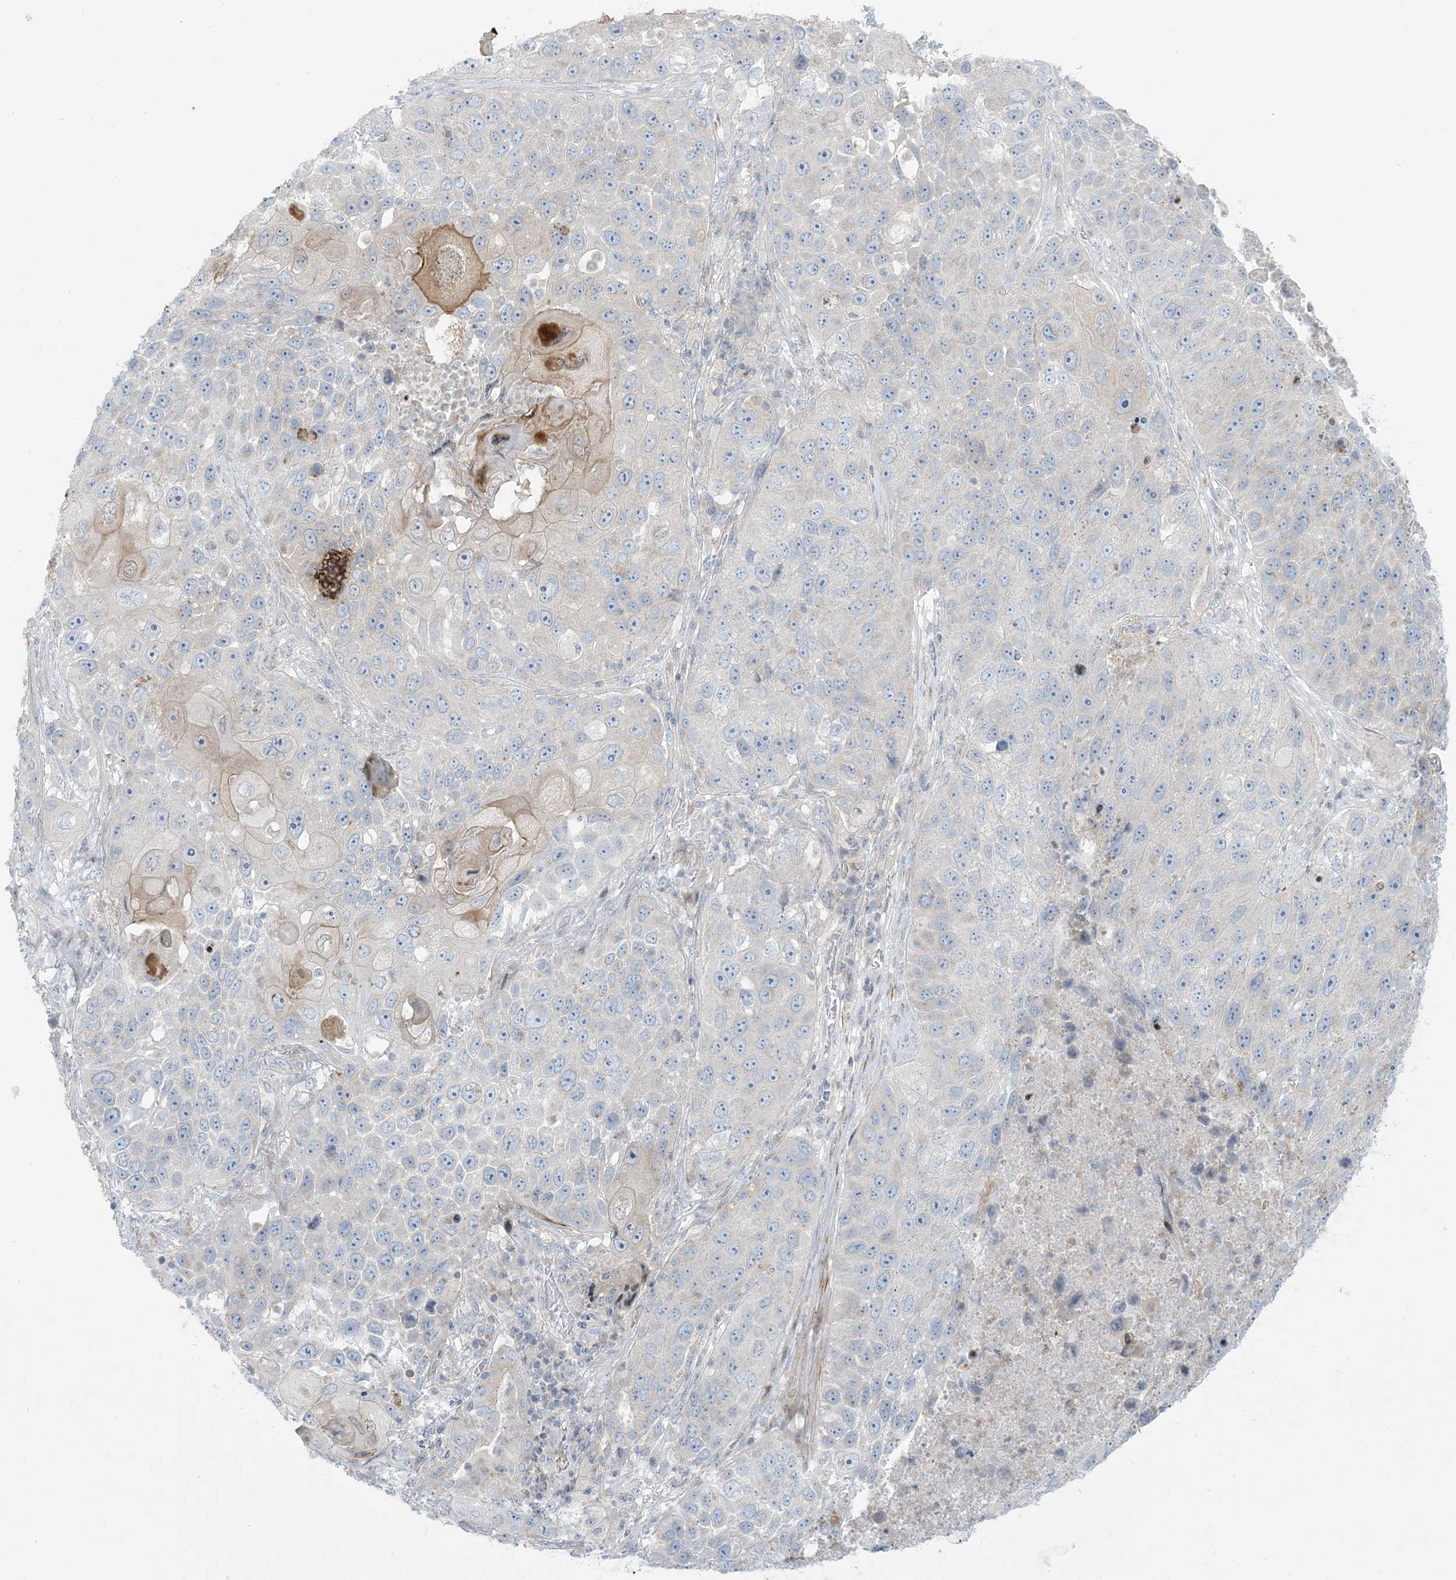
{"staining": {"intensity": "negative", "quantity": "none", "location": "none"}, "tissue": "lung cancer", "cell_type": "Tumor cells", "image_type": "cancer", "snomed": [{"axis": "morphology", "description": "Squamous cell carcinoma, NOS"}, {"axis": "topography", "description": "Lung"}], "caption": "Immunohistochemistry (IHC) histopathology image of neoplastic tissue: lung squamous cell carcinoma stained with DAB (3,3'-diaminobenzidine) shows no significant protein expression in tumor cells.", "gene": "AFTPH", "patient": {"sex": "male", "age": 61}}